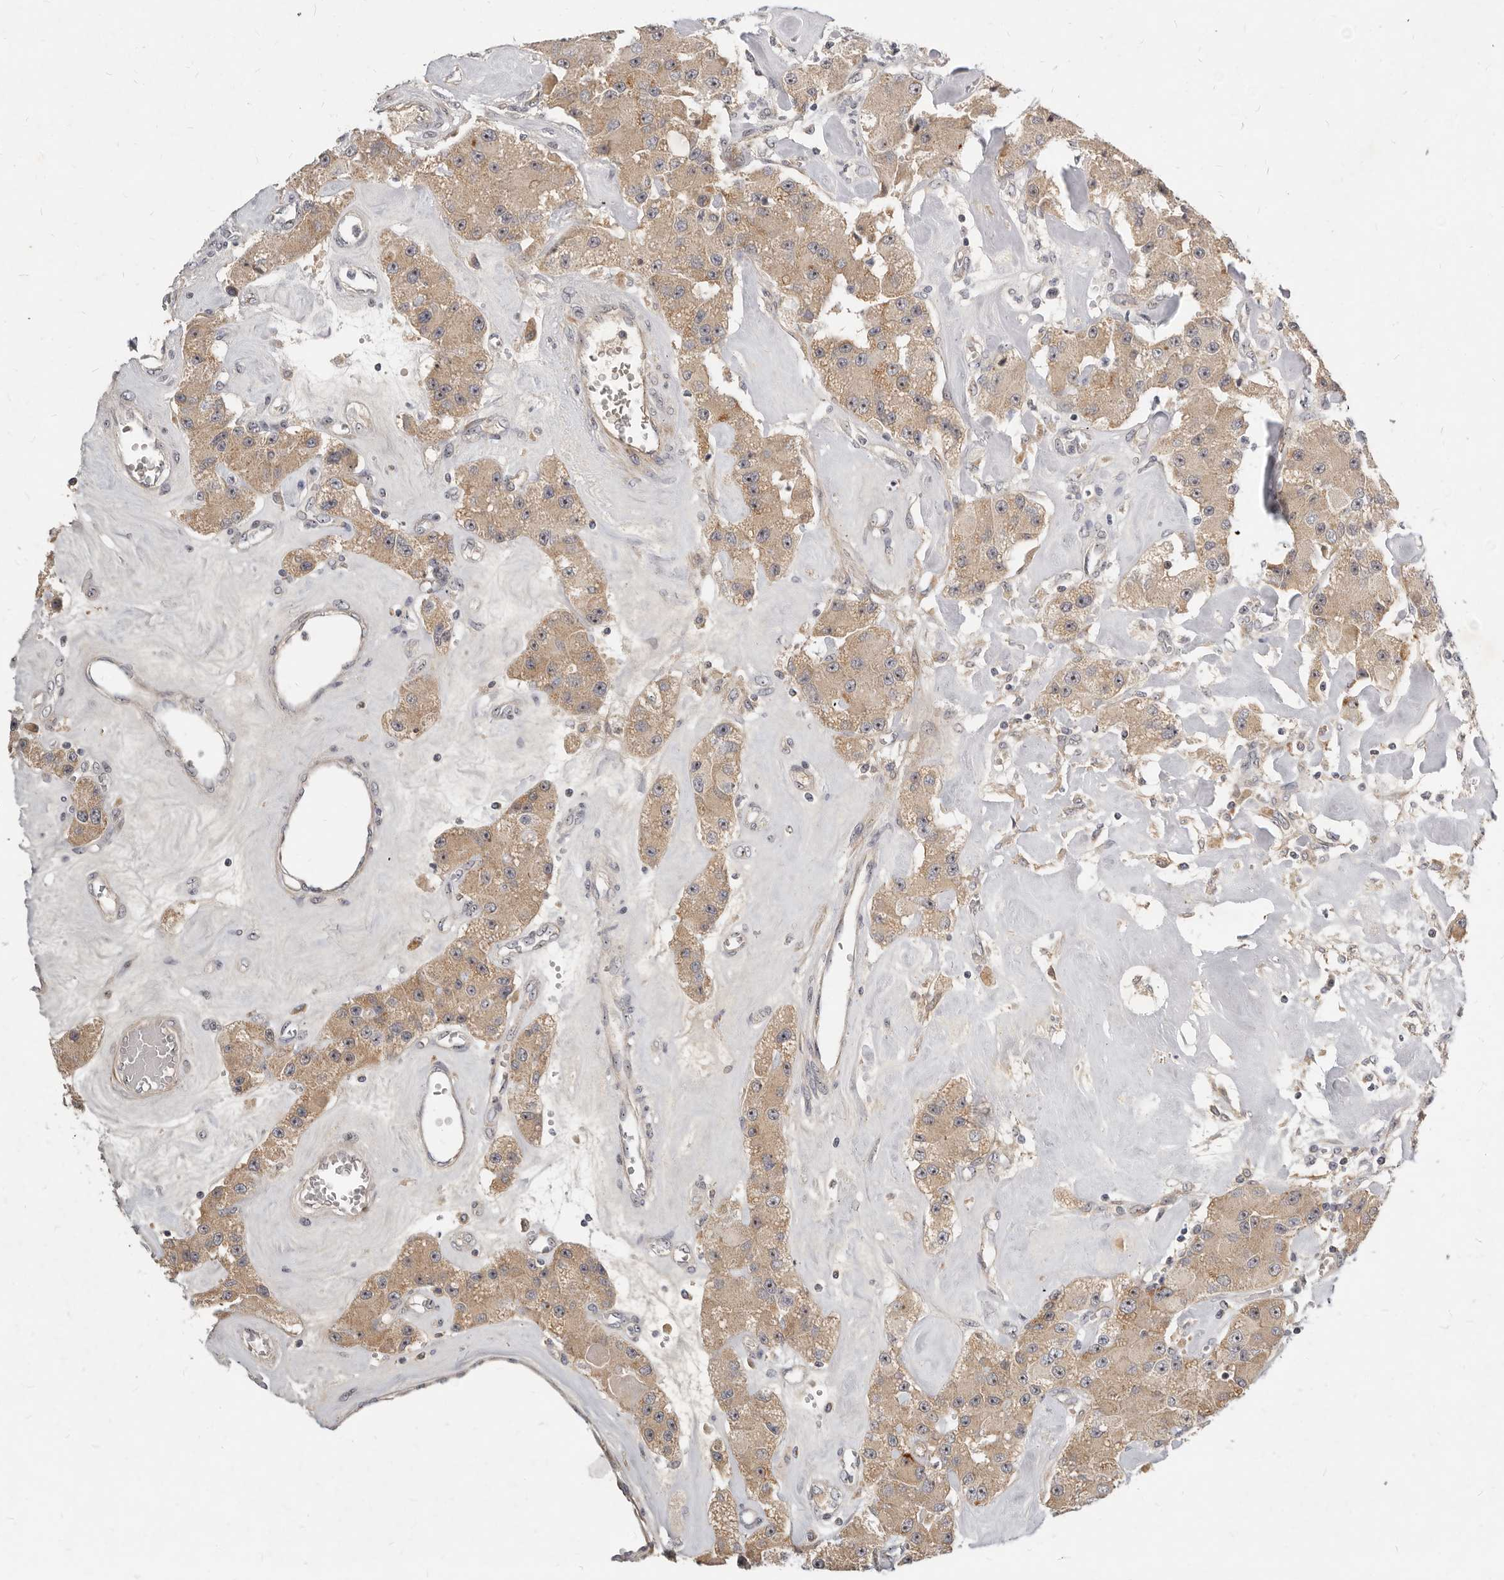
{"staining": {"intensity": "weak", "quantity": ">75%", "location": "cytoplasmic/membranous"}, "tissue": "carcinoid", "cell_type": "Tumor cells", "image_type": "cancer", "snomed": [{"axis": "morphology", "description": "Carcinoid, malignant, NOS"}, {"axis": "topography", "description": "Pancreas"}], "caption": "Immunohistochemical staining of carcinoid demonstrates low levels of weak cytoplasmic/membranous protein expression in about >75% of tumor cells.", "gene": "MICALL2", "patient": {"sex": "male", "age": 41}}